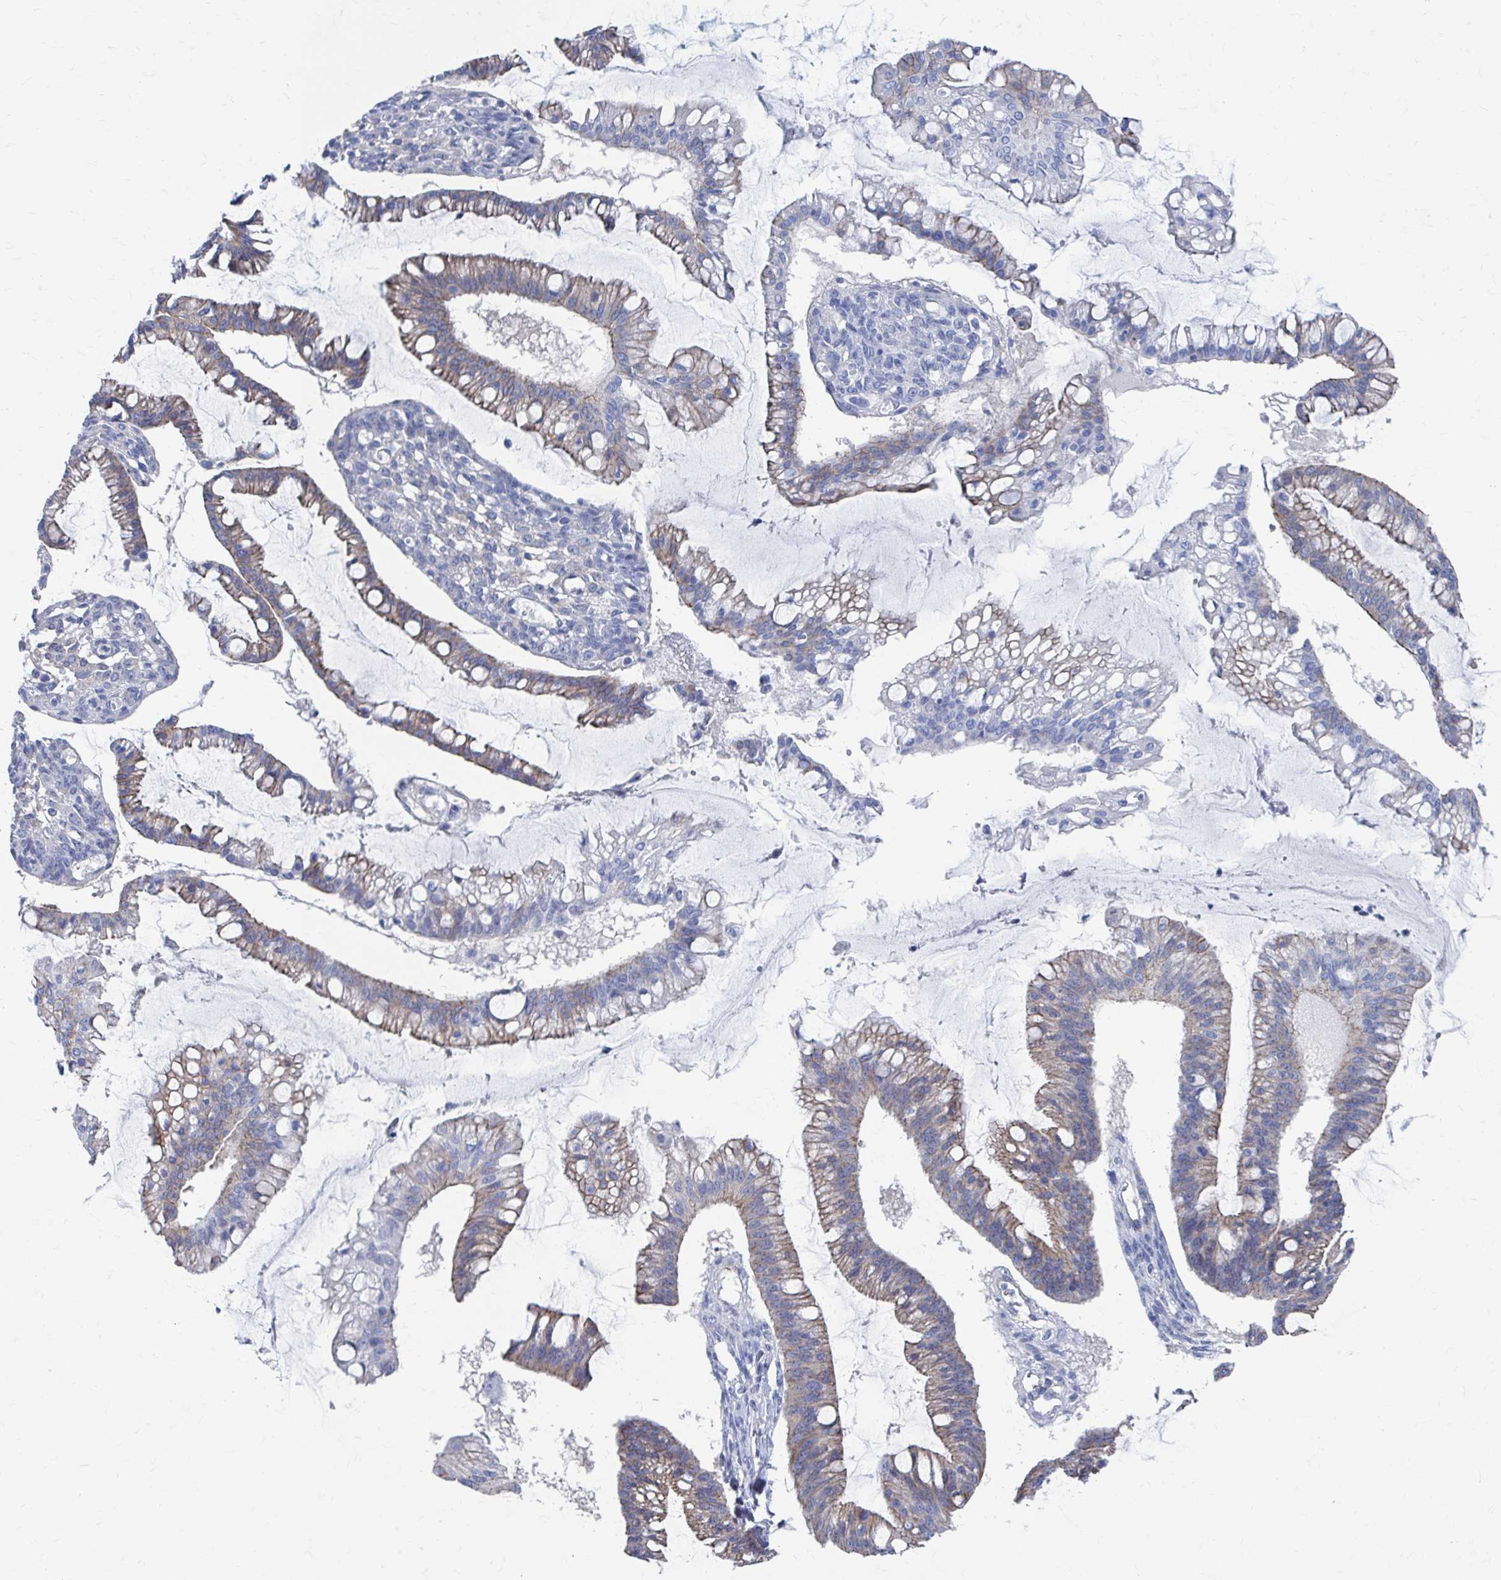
{"staining": {"intensity": "weak", "quantity": "25%-75%", "location": "cytoplasmic/membranous"}, "tissue": "ovarian cancer", "cell_type": "Tumor cells", "image_type": "cancer", "snomed": [{"axis": "morphology", "description": "Cystadenocarcinoma, mucinous, NOS"}, {"axis": "topography", "description": "Ovary"}], "caption": "A high-resolution image shows IHC staining of ovarian cancer, which reveals weak cytoplasmic/membranous staining in approximately 25%-75% of tumor cells. (Brightfield microscopy of DAB IHC at high magnification).", "gene": "PLEKHG7", "patient": {"sex": "female", "age": 73}}